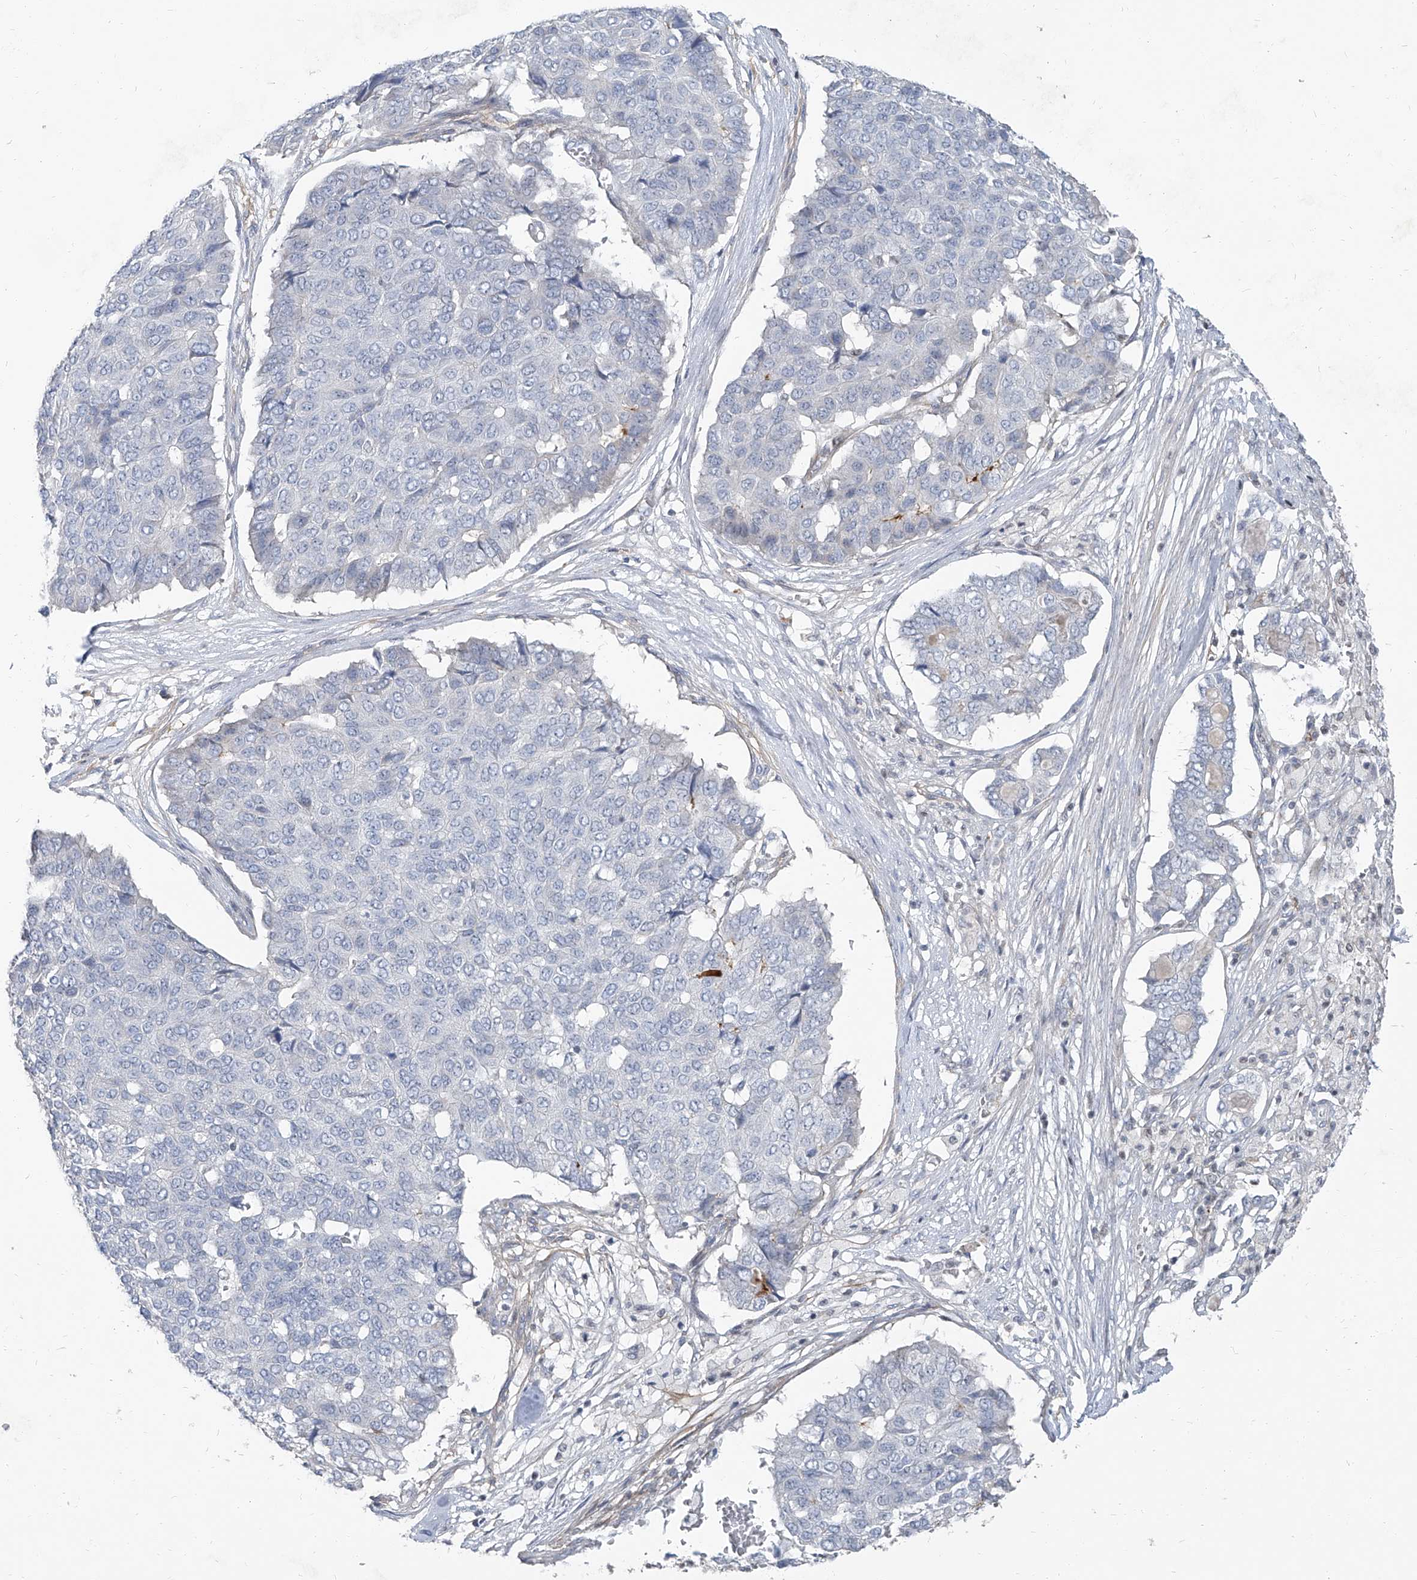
{"staining": {"intensity": "negative", "quantity": "none", "location": "none"}, "tissue": "pancreatic cancer", "cell_type": "Tumor cells", "image_type": "cancer", "snomed": [{"axis": "morphology", "description": "Adenocarcinoma, NOS"}, {"axis": "topography", "description": "Pancreas"}], "caption": "Immunohistochemistry (IHC) micrograph of neoplastic tissue: human adenocarcinoma (pancreatic) stained with DAB (3,3'-diaminobenzidine) demonstrates no significant protein positivity in tumor cells.", "gene": "HOXA3", "patient": {"sex": "male", "age": 50}}